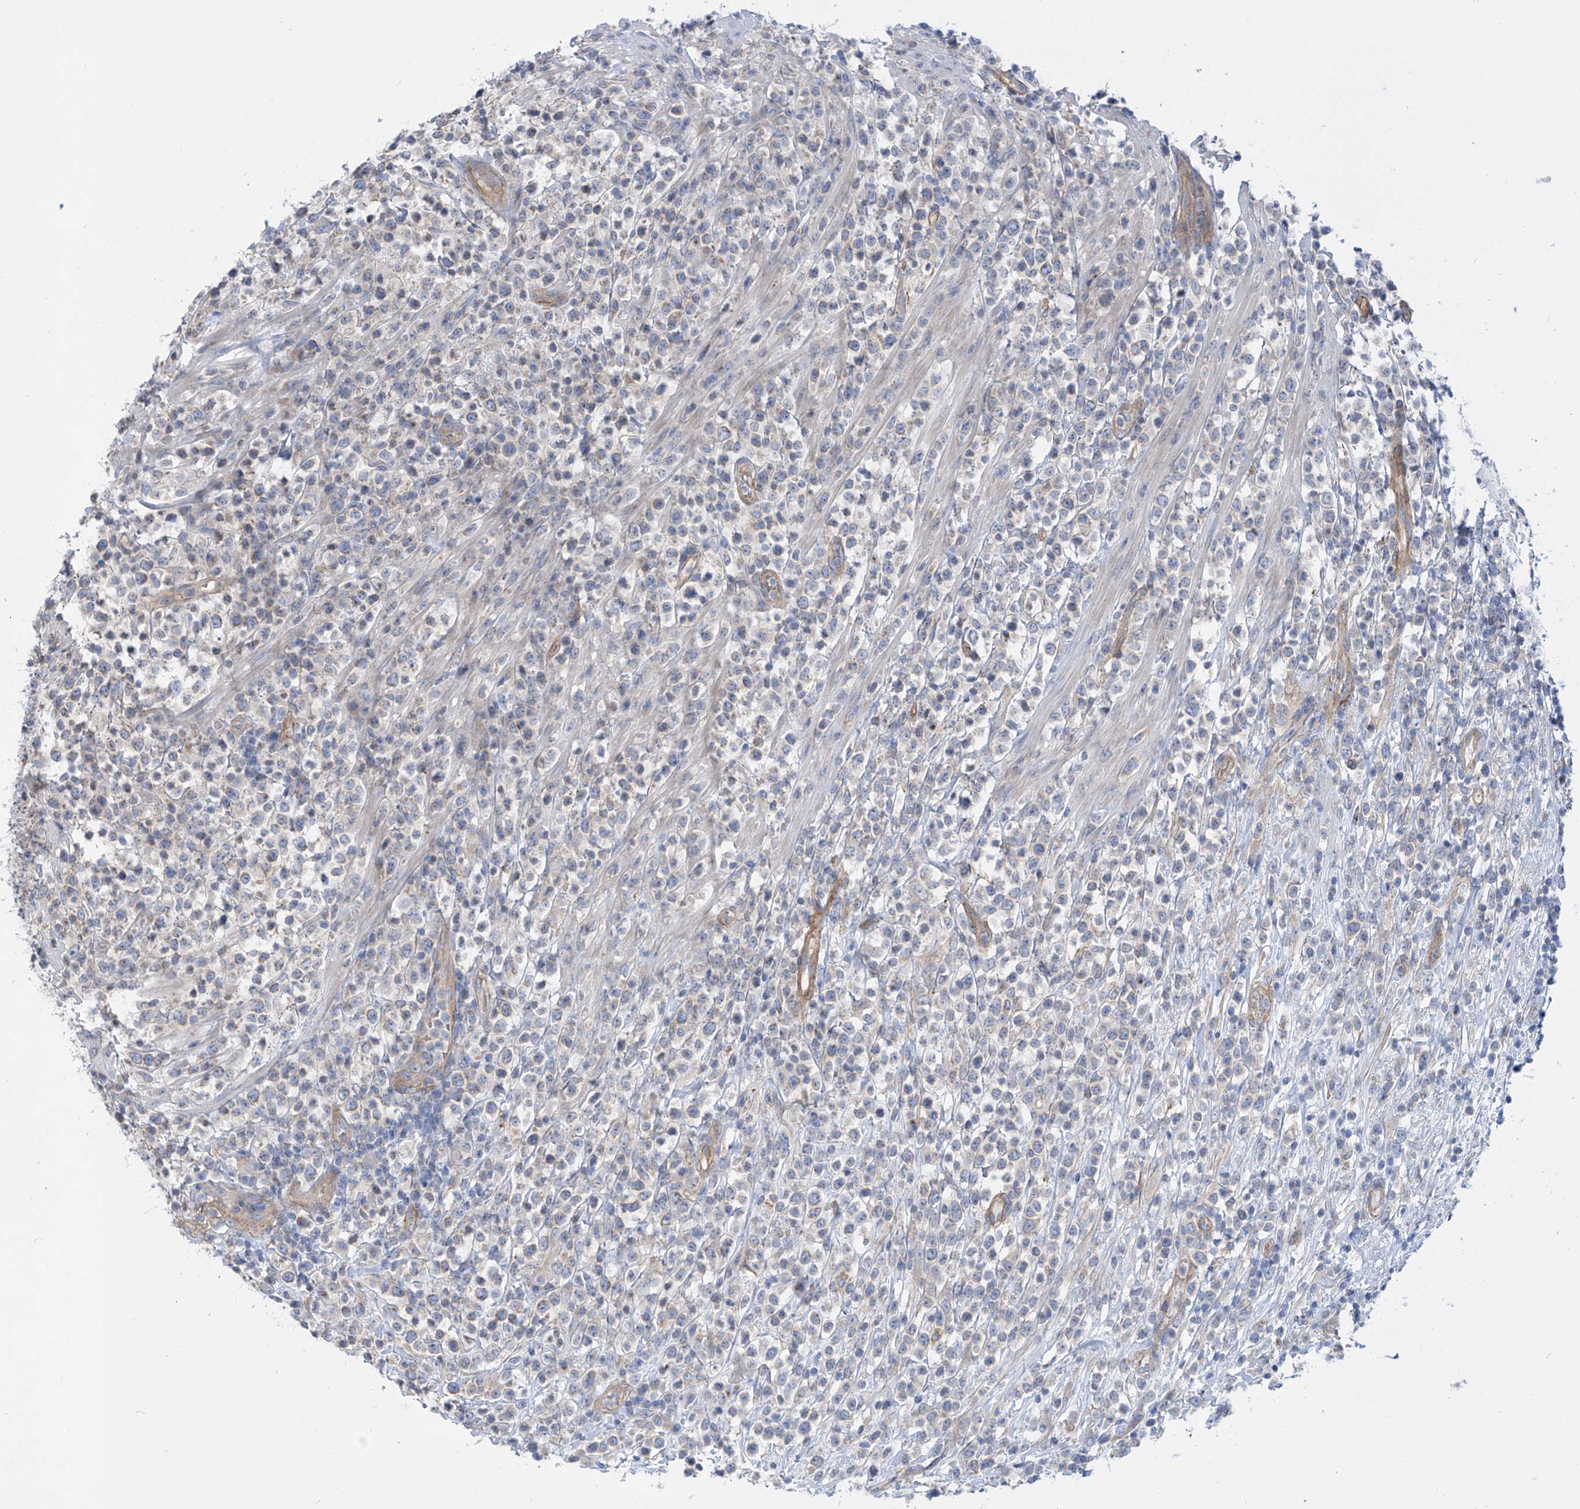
{"staining": {"intensity": "negative", "quantity": "none", "location": "none"}, "tissue": "lymphoma", "cell_type": "Tumor cells", "image_type": "cancer", "snomed": [{"axis": "morphology", "description": "Malignant lymphoma, non-Hodgkin's type, High grade"}, {"axis": "topography", "description": "Colon"}], "caption": "A photomicrograph of high-grade malignant lymphoma, non-Hodgkin's type stained for a protein shows no brown staining in tumor cells.", "gene": "TMEM209", "patient": {"sex": "female", "age": 53}}